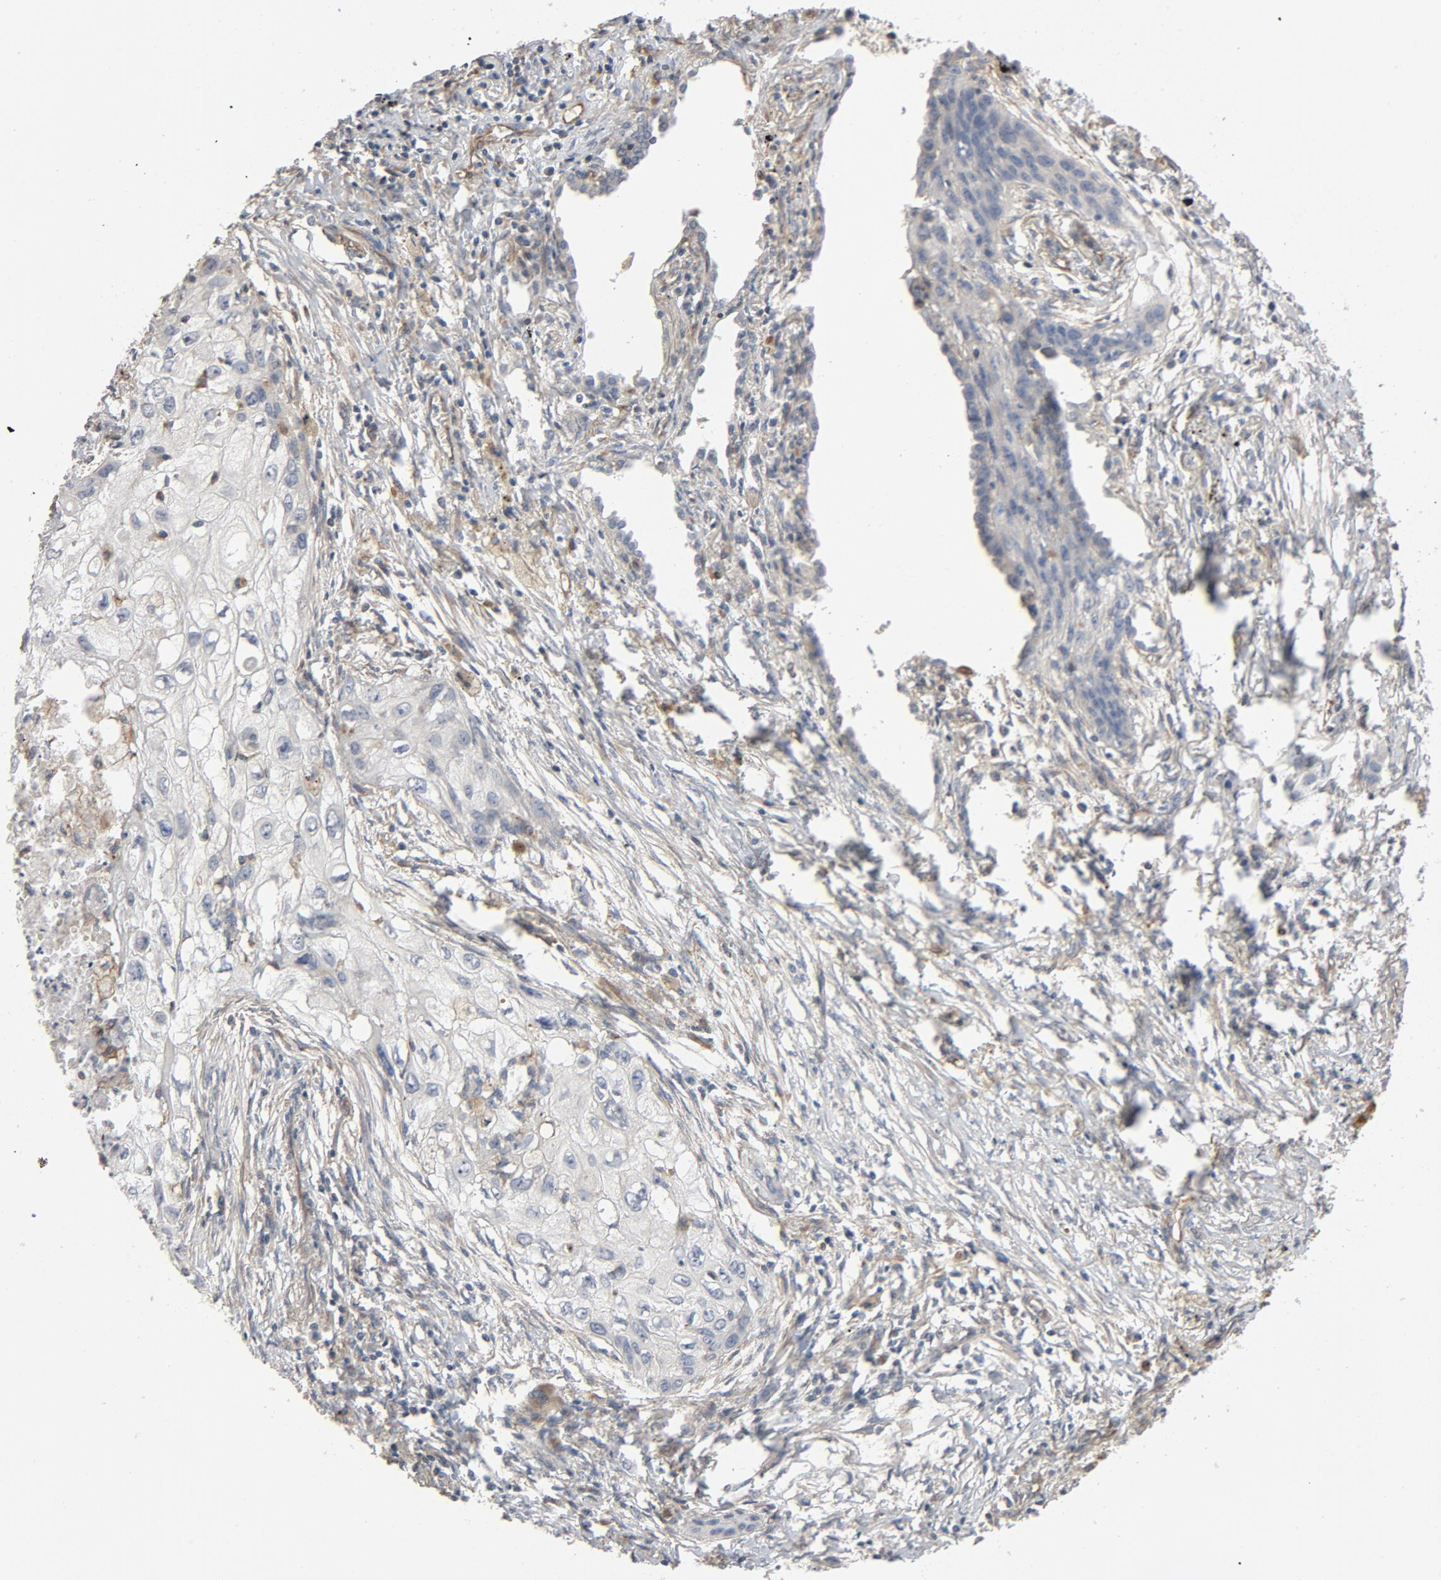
{"staining": {"intensity": "negative", "quantity": "none", "location": "none"}, "tissue": "lung cancer", "cell_type": "Tumor cells", "image_type": "cancer", "snomed": [{"axis": "morphology", "description": "Squamous cell carcinoma, NOS"}, {"axis": "topography", "description": "Lung"}], "caption": "Protein analysis of lung cancer (squamous cell carcinoma) displays no significant expression in tumor cells.", "gene": "TRIOBP", "patient": {"sex": "male", "age": 71}}